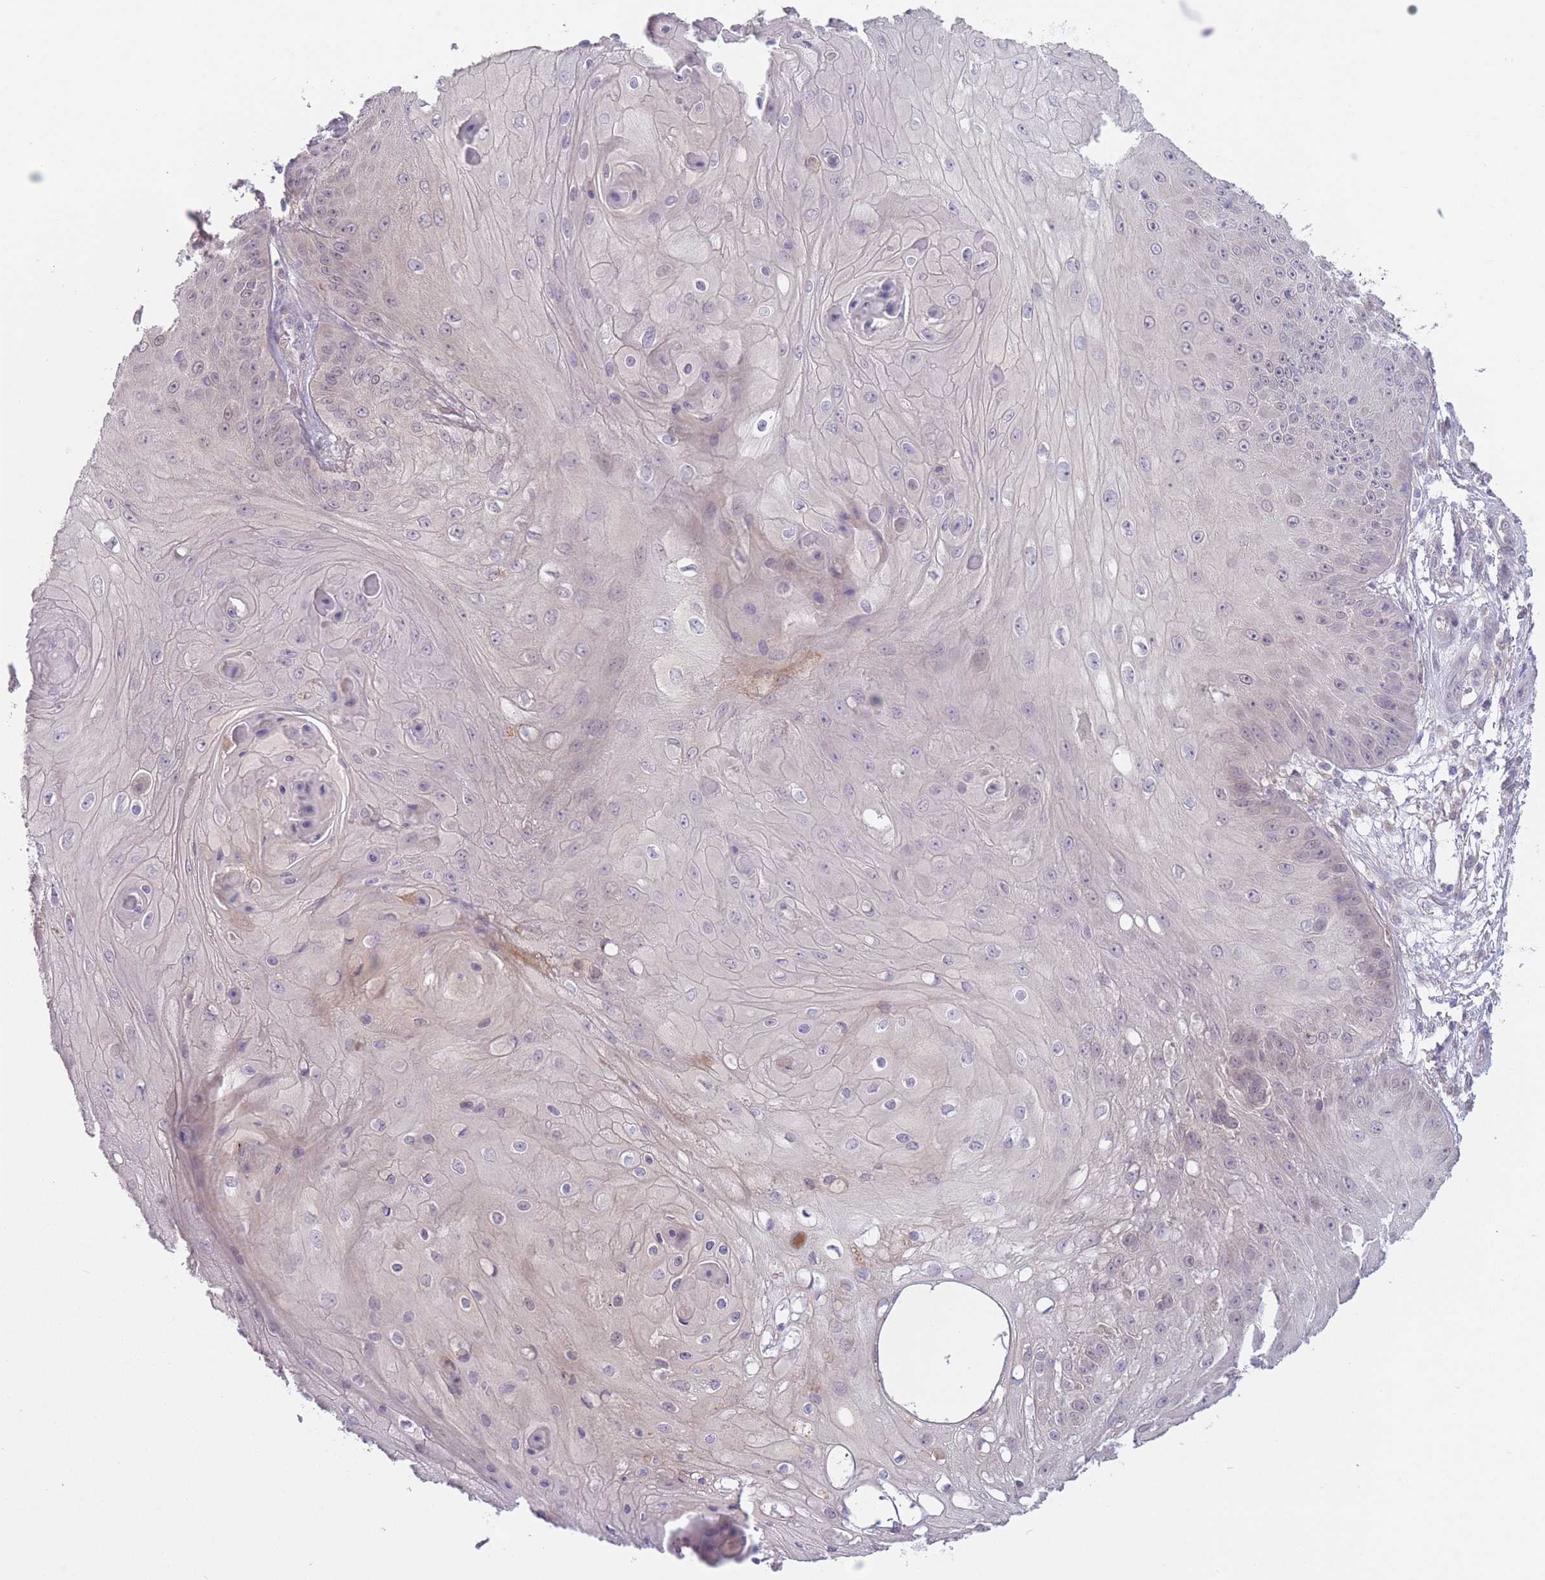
{"staining": {"intensity": "negative", "quantity": "none", "location": "none"}, "tissue": "skin cancer", "cell_type": "Tumor cells", "image_type": "cancer", "snomed": [{"axis": "morphology", "description": "Squamous cell carcinoma, NOS"}, {"axis": "topography", "description": "Skin"}], "caption": "This is an immunohistochemistry photomicrograph of human squamous cell carcinoma (skin). There is no expression in tumor cells.", "gene": "ARPIN", "patient": {"sex": "male", "age": 70}}